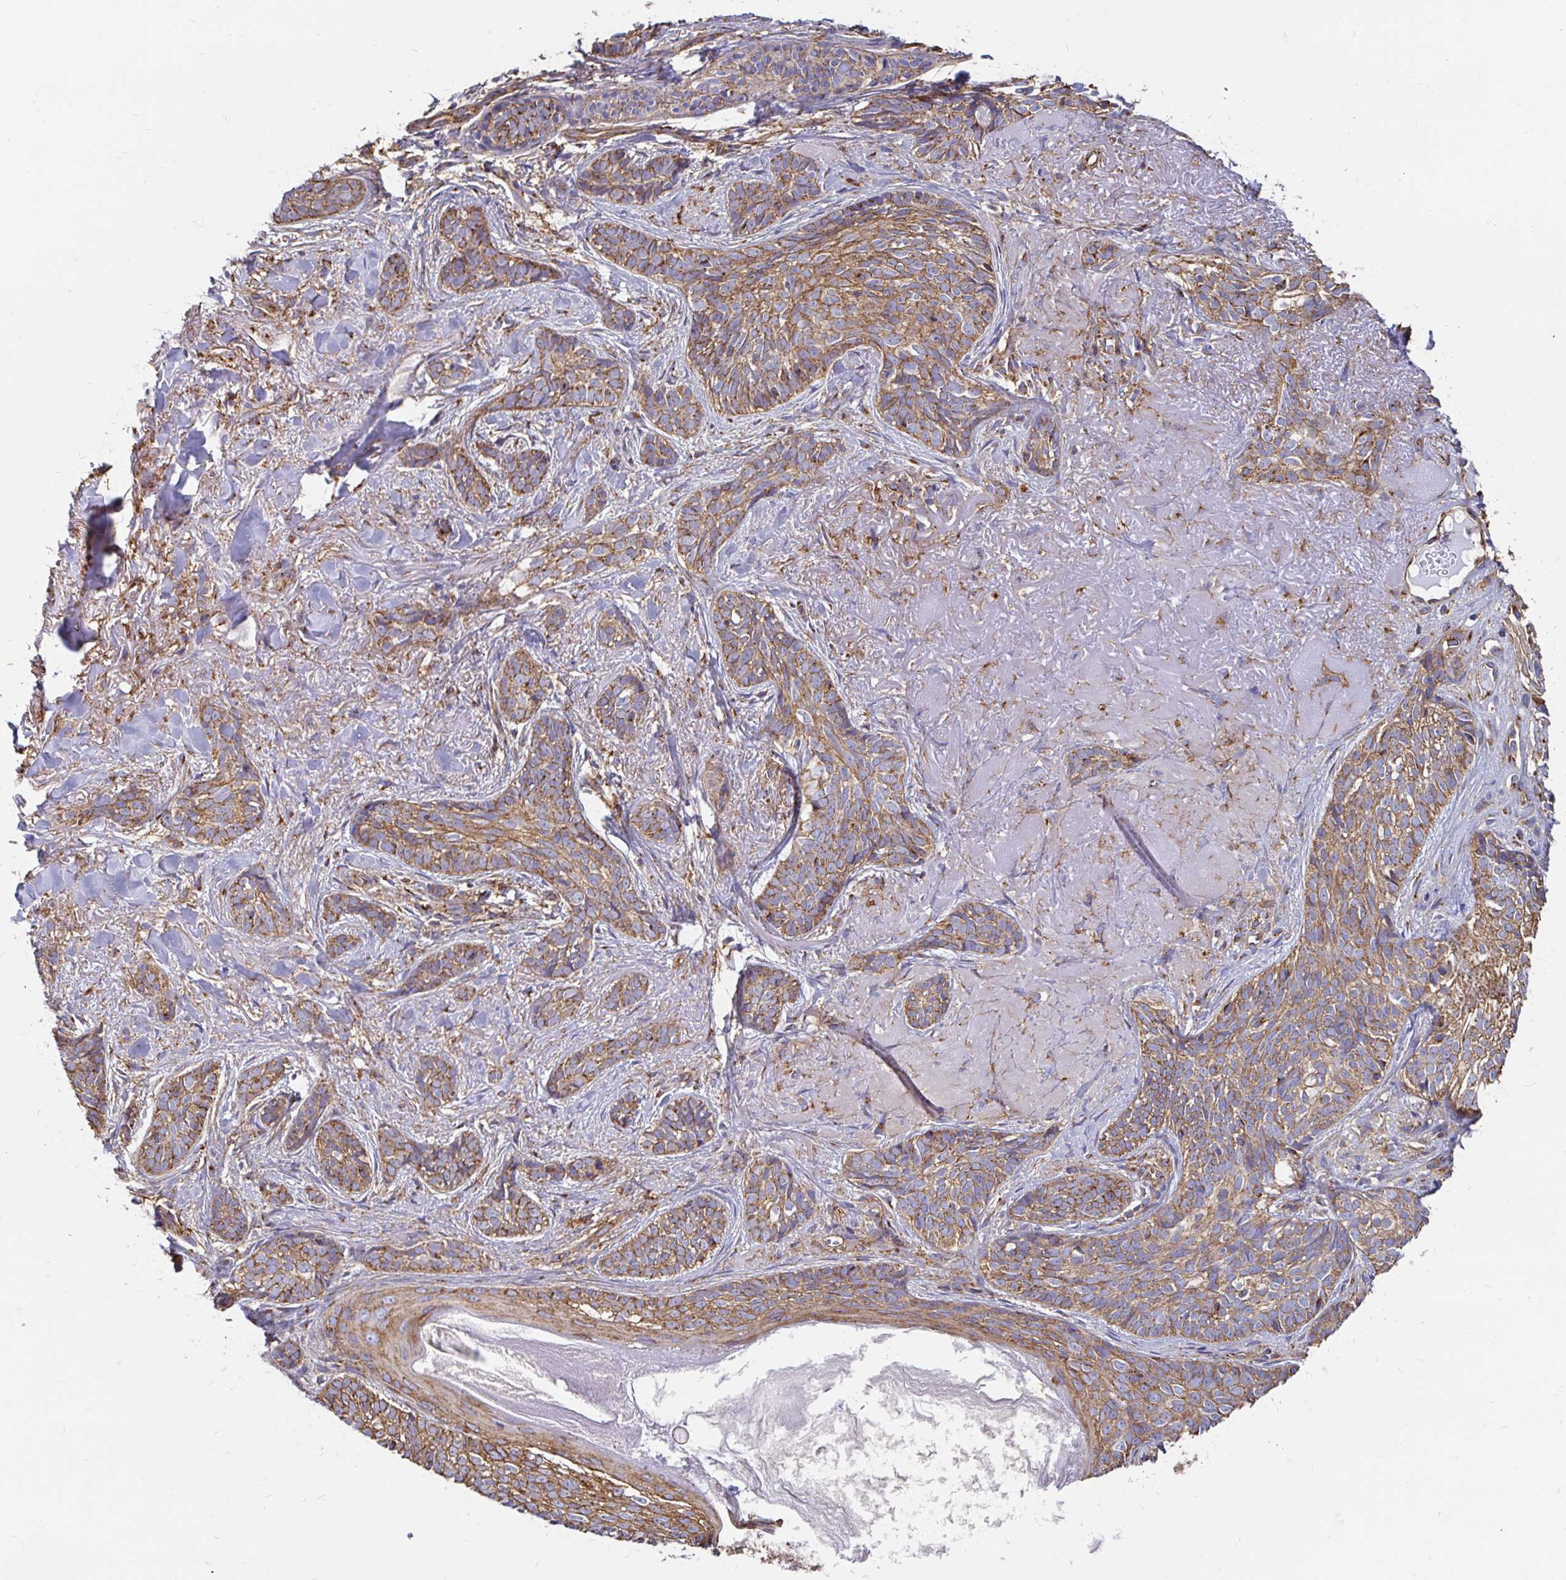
{"staining": {"intensity": "moderate", "quantity": ">75%", "location": "cytoplasmic/membranous"}, "tissue": "skin cancer", "cell_type": "Tumor cells", "image_type": "cancer", "snomed": [{"axis": "morphology", "description": "Basal cell carcinoma"}, {"axis": "morphology", "description": "BCC, high aggressive"}, {"axis": "topography", "description": "Skin"}], "caption": "Protein expression analysis of human skin basal cell carcinoma reveals moderate cytoplasmic/membranous expression in approximately >75% of tumor cells.", "gene": "CLTC", "patient": {"sex": "female", "age": 79}}